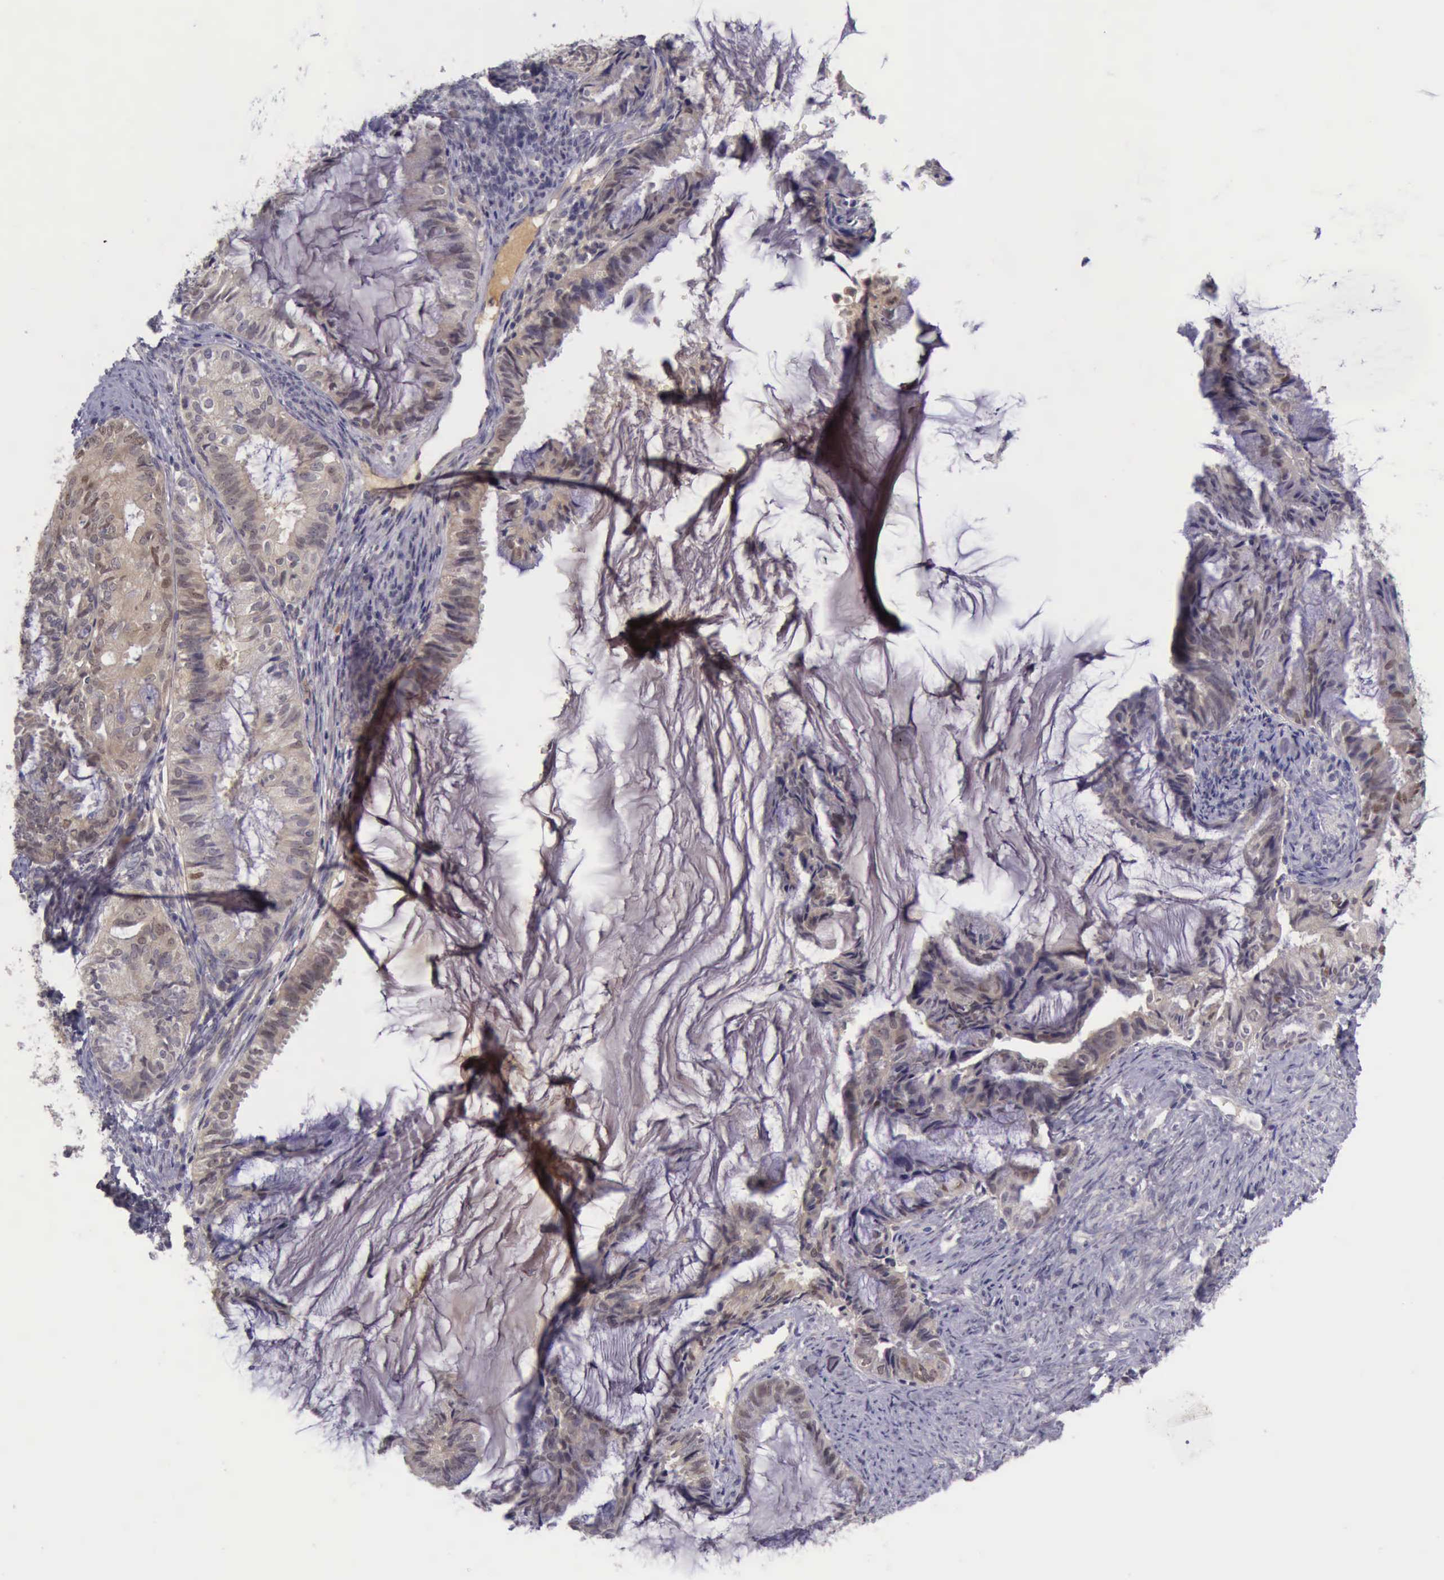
{"staining": {"intensity": "weak", "quantity": ">75%", "location": "cytoplasmic/membranous"}, "tissue": "endometrial cancer", "cell_type": "Tumor cells", "image_type": "cancer", "snomed": [{"axis": "morphology", "description": "Adenocarcinoma, NOS"}, {"axis": "topography", "description": "Endometrium"}], "caption": "Immunohistochemistry (IHC) image of endometrial cancer (adenocarcinoma) stained for a protein (brown), which displays low levels of weak cytoplasmic/membranous expression in approximately >75% of tumor cells.", "gene": "ARNT2", "patient": {"sex": "female", "age": 86}}